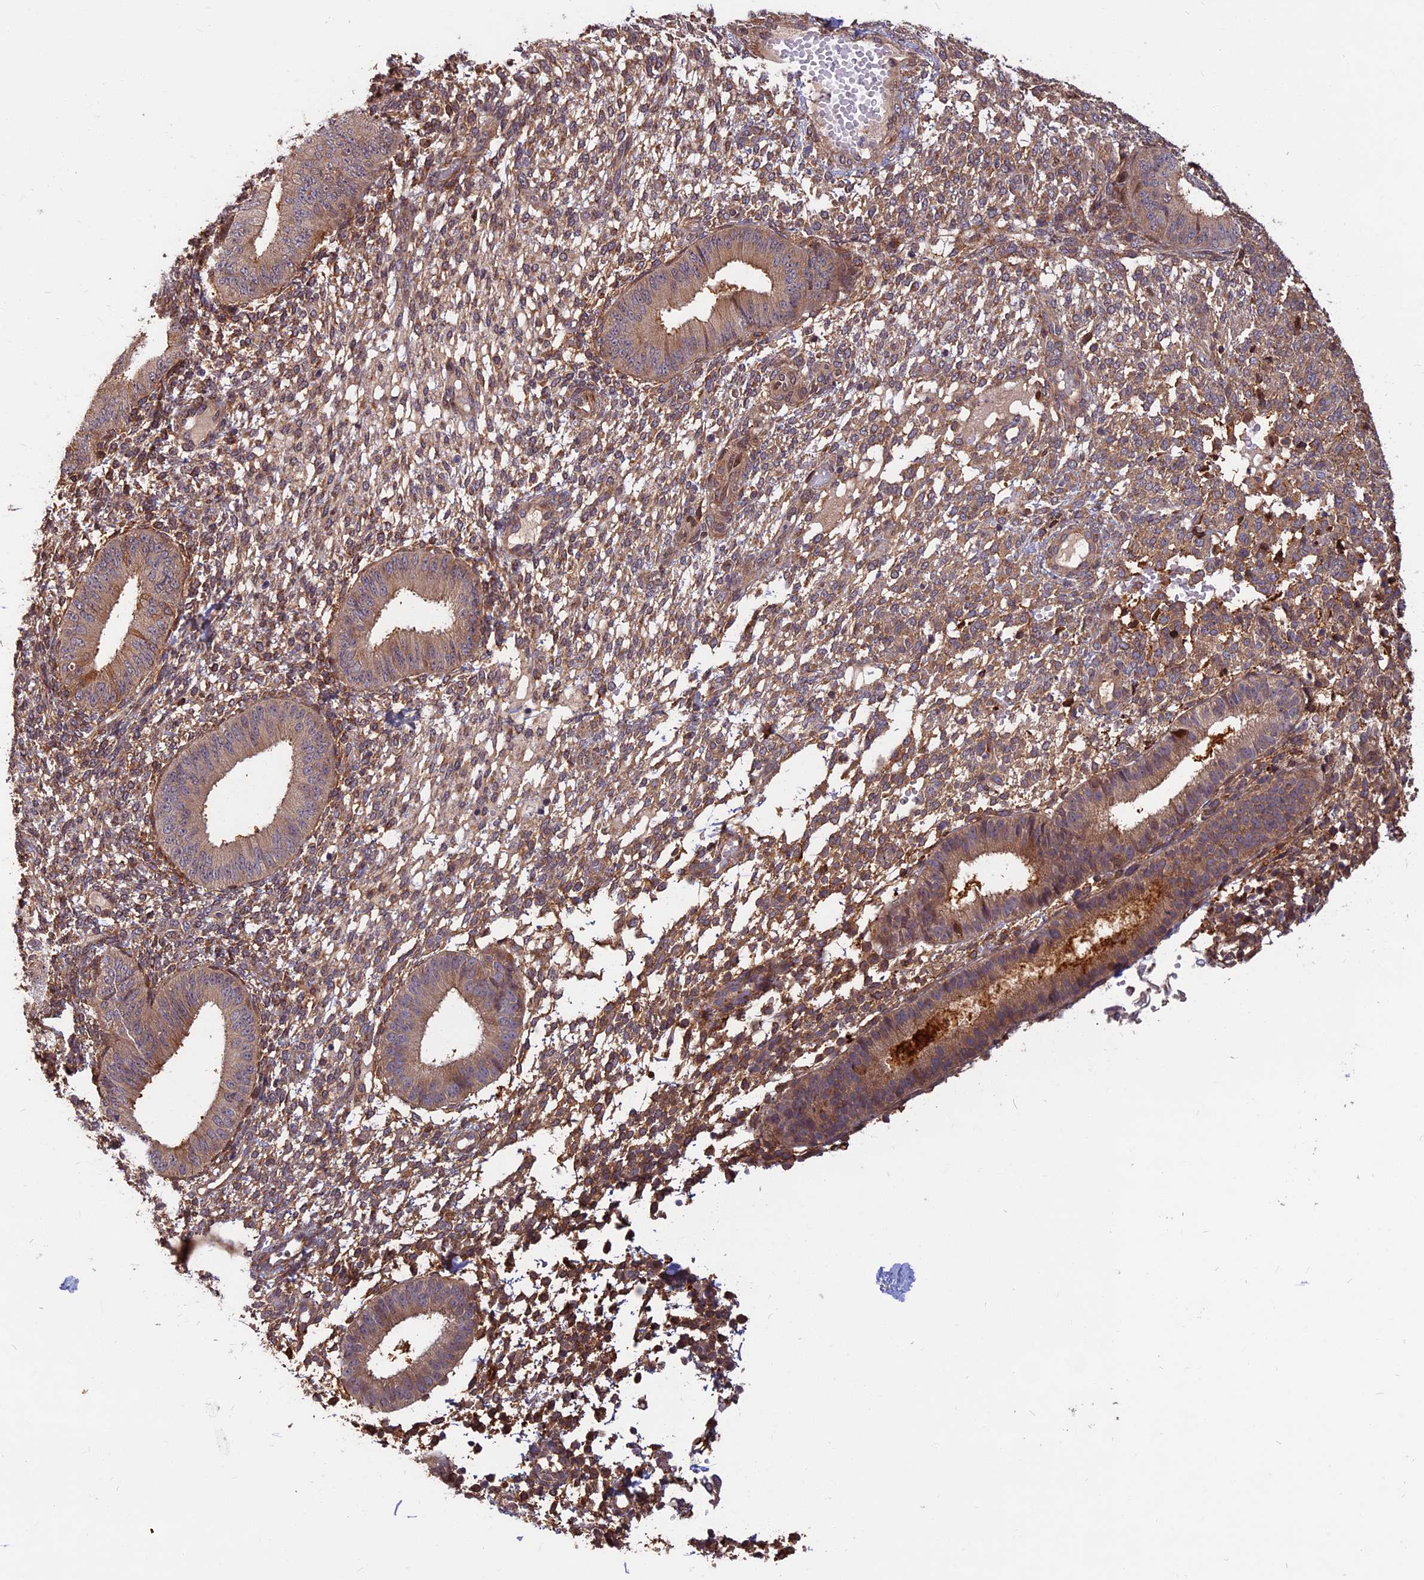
{"staining": {"intensity": "moderate", "quantity": ">75%", "location": "cytoplasmic/membranous"}, "tissue": "endometrium", "cell_type": "Cells in endometrial stroma", "image_type": "normal", "snomed": [{"axis": "morphology", "description": "Normal tissue, NOS"}, {"axis": "topography", "description": "Endometrium"}], "caption": "Moderate cytoplasmic/membranous protein positivity is identified in approximately >75% of cells in endometrial stroma in endometrium.", "gene": "SPG11", "patient": {"sex": "female", "age": 49}}